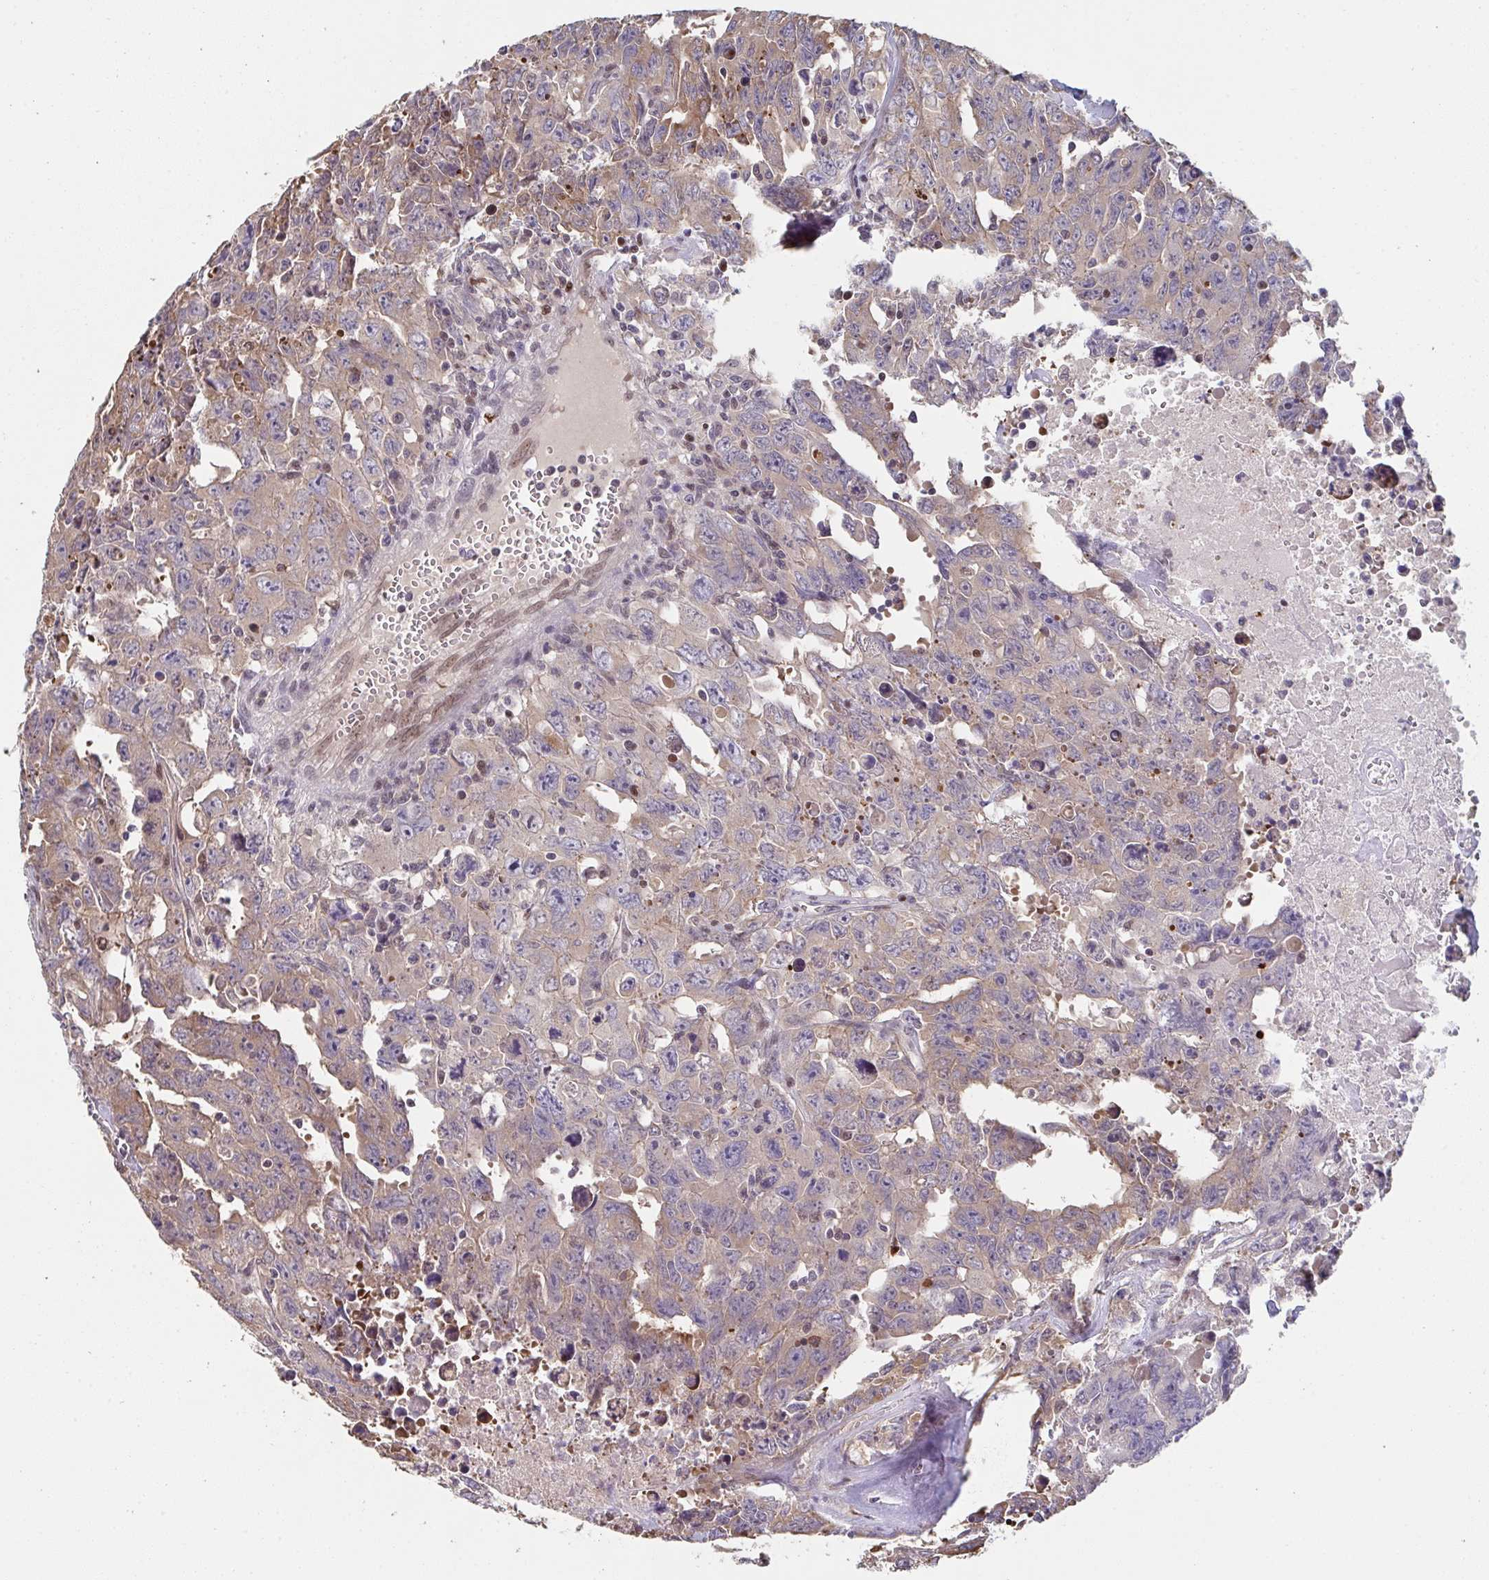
{"staining": {"intensity": "weak", "quantity": "25%-75%", "location": "cytoplasmic/membranous"}, "tissue": "testis cancer", "cell_type": "Tumor cells", "image_type": "cancer", "snomed": [{"axis": "morphology", "description": "Carcinoma, Embryonal, NOS"}, {"axis": "topography", "description": "Testis"}], "caption": "Weak cytoplasmic/membranous positivity for a protein is identified in about 25%-75% of tumor cells of testis cancer using immunohistochemistry (IHC).", "gene": "ACD", "patient": {"sex": "male", "age": 24}}